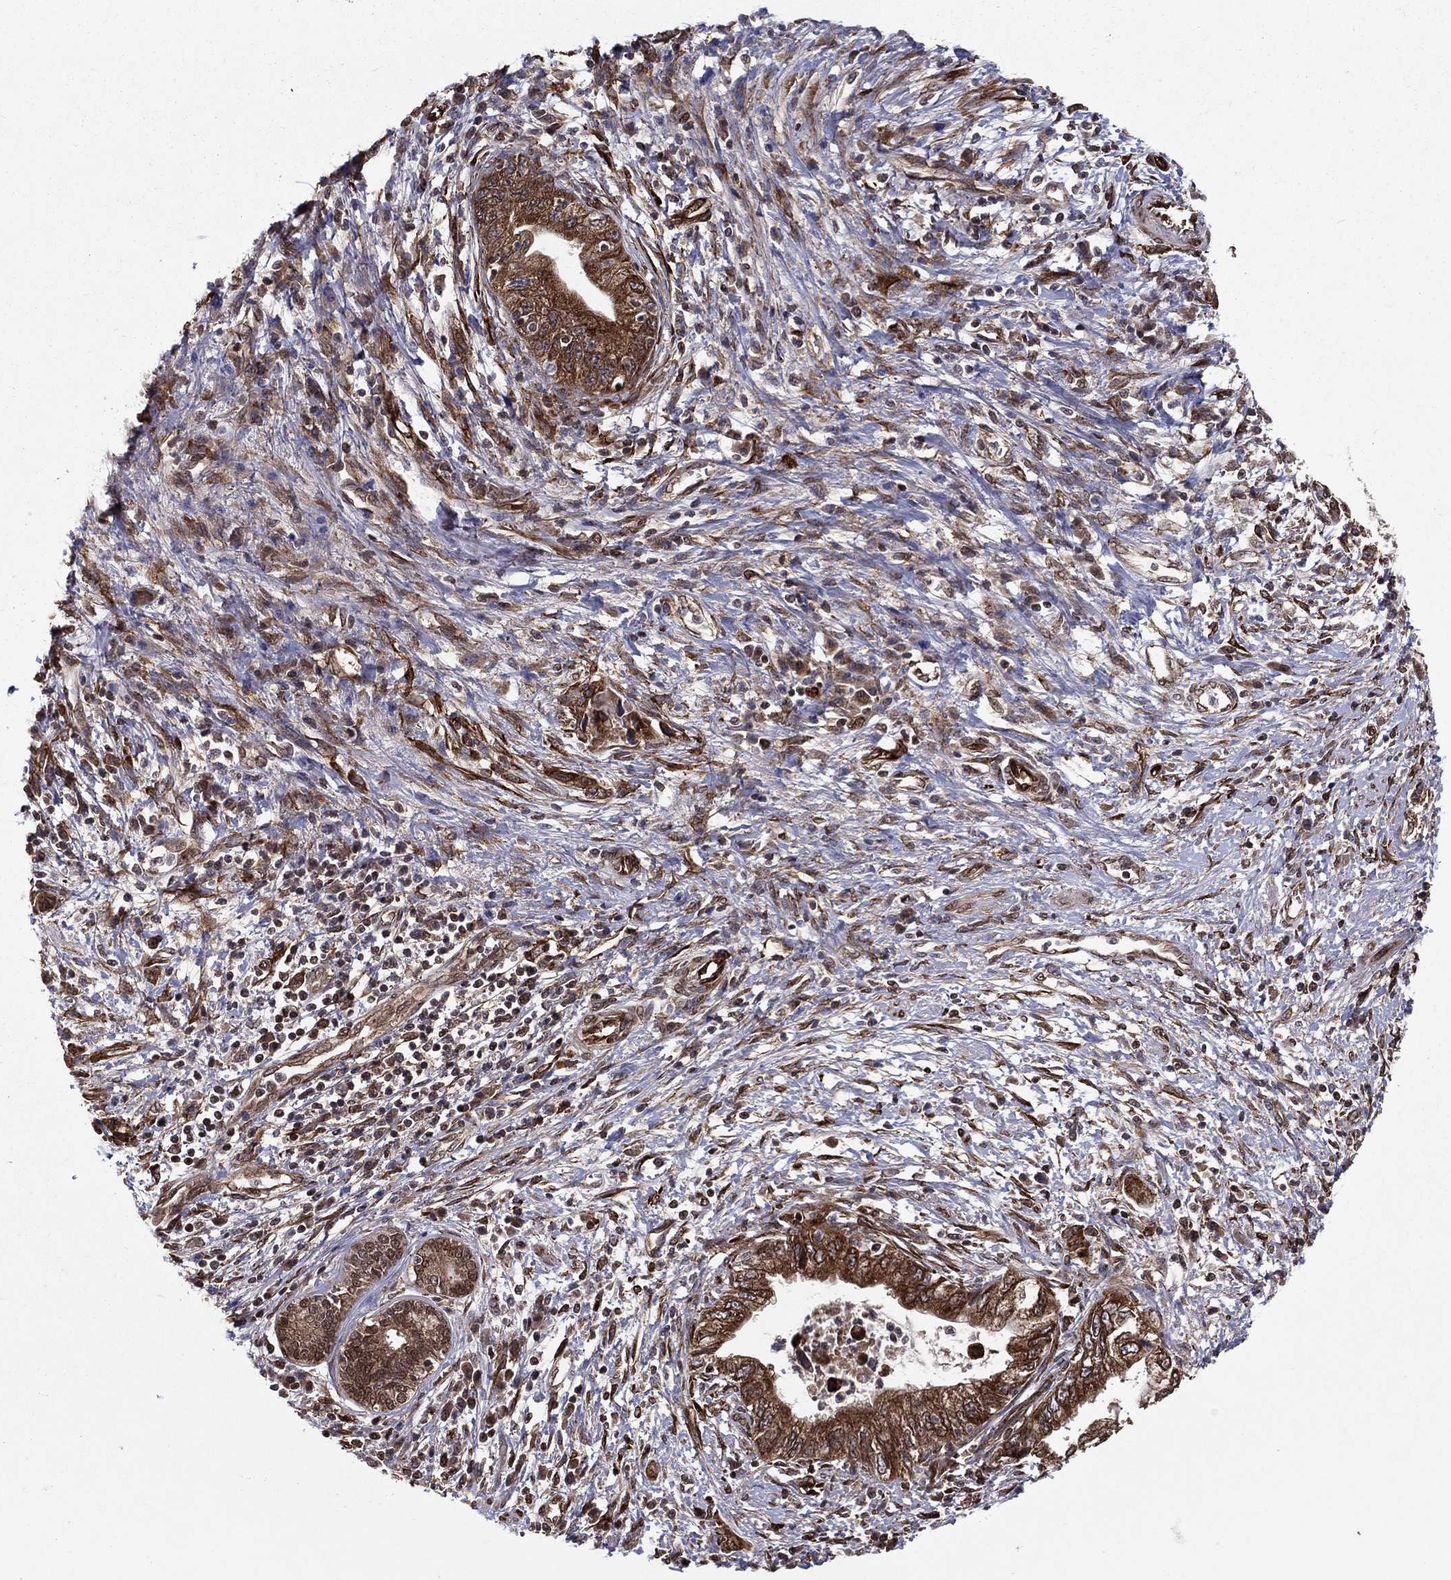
{"staining": {"intensity": "moderate", "quantity": ">75%", "location": "cytoplasmic/membranous"}, "tissue": "pancreatic cancer", "cell_type": "Tumor cells", "image_type": "cancer", "snomed": [{"axis": "morphology", "description": "Adenocarcinoma, NOS"}, {"axis": "topography", "description": "Pancreas"}], "caption": "Protein staining reveals moderate cytoplasmic/membranous expression in approximately >75% of tumor cells in pancreatic cancer.", "gene": "CERS2", "patient": {"sex": "female", "age": 73}}